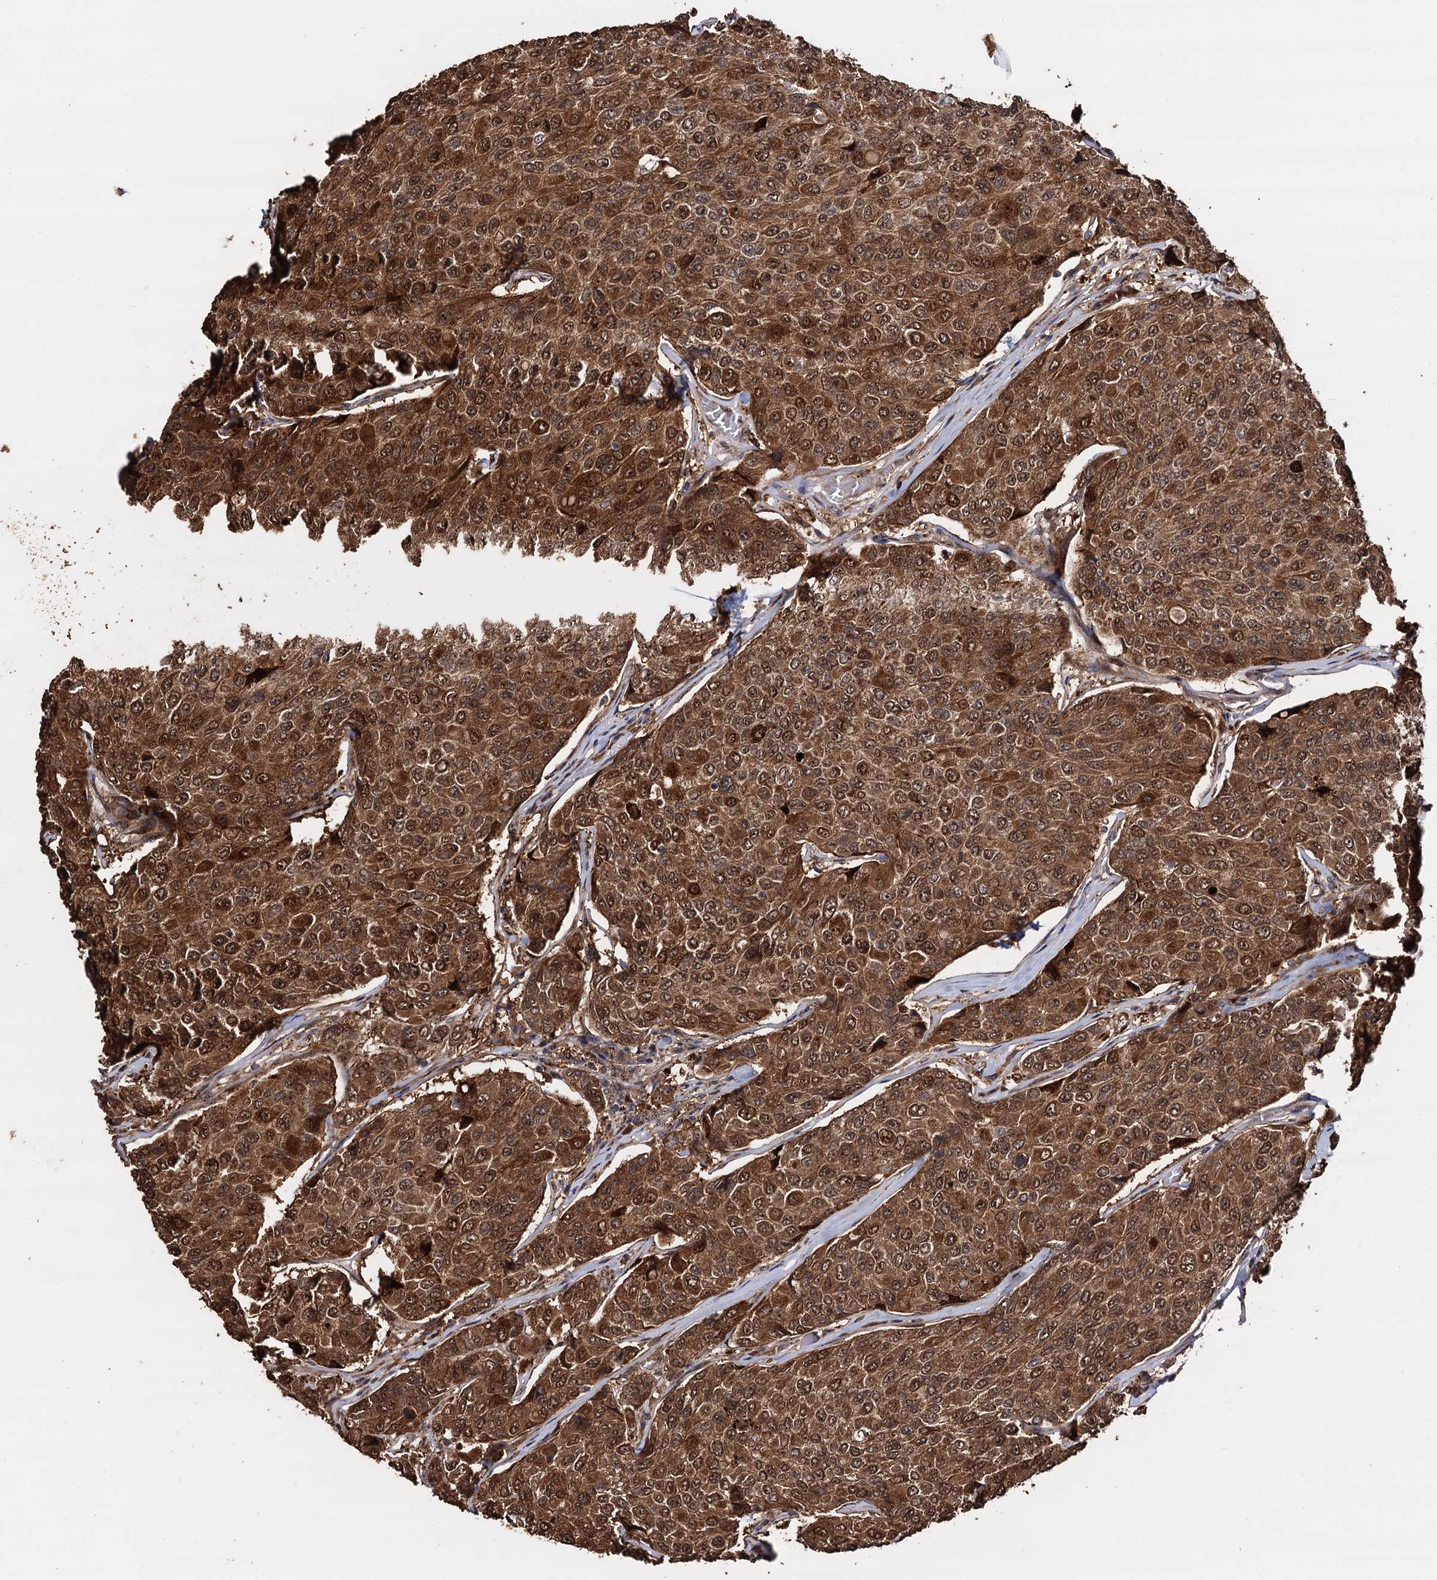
{"staining": {"intensity": "strong", "quantity": ">75%", "location": "cytoplasmic/membranous,nuclear"}, "tissue": "breast cancer", "cell_type": "Tumor cells", "image_type": "cancer", "snomed": [{"axis": "morphology", "description": "Duct carcinoma"}, {"axis": "topography", "description": "Breast"}], "caption": "Tumor cells reveal high levels of strong cytoplasmic/membranous and nuclear expression in approximately >75% of cells in human breast cancer (infiltrating ductal carcinoma).", "gene": "PIGB", "patient": {"sex": "female", "age": 55}}